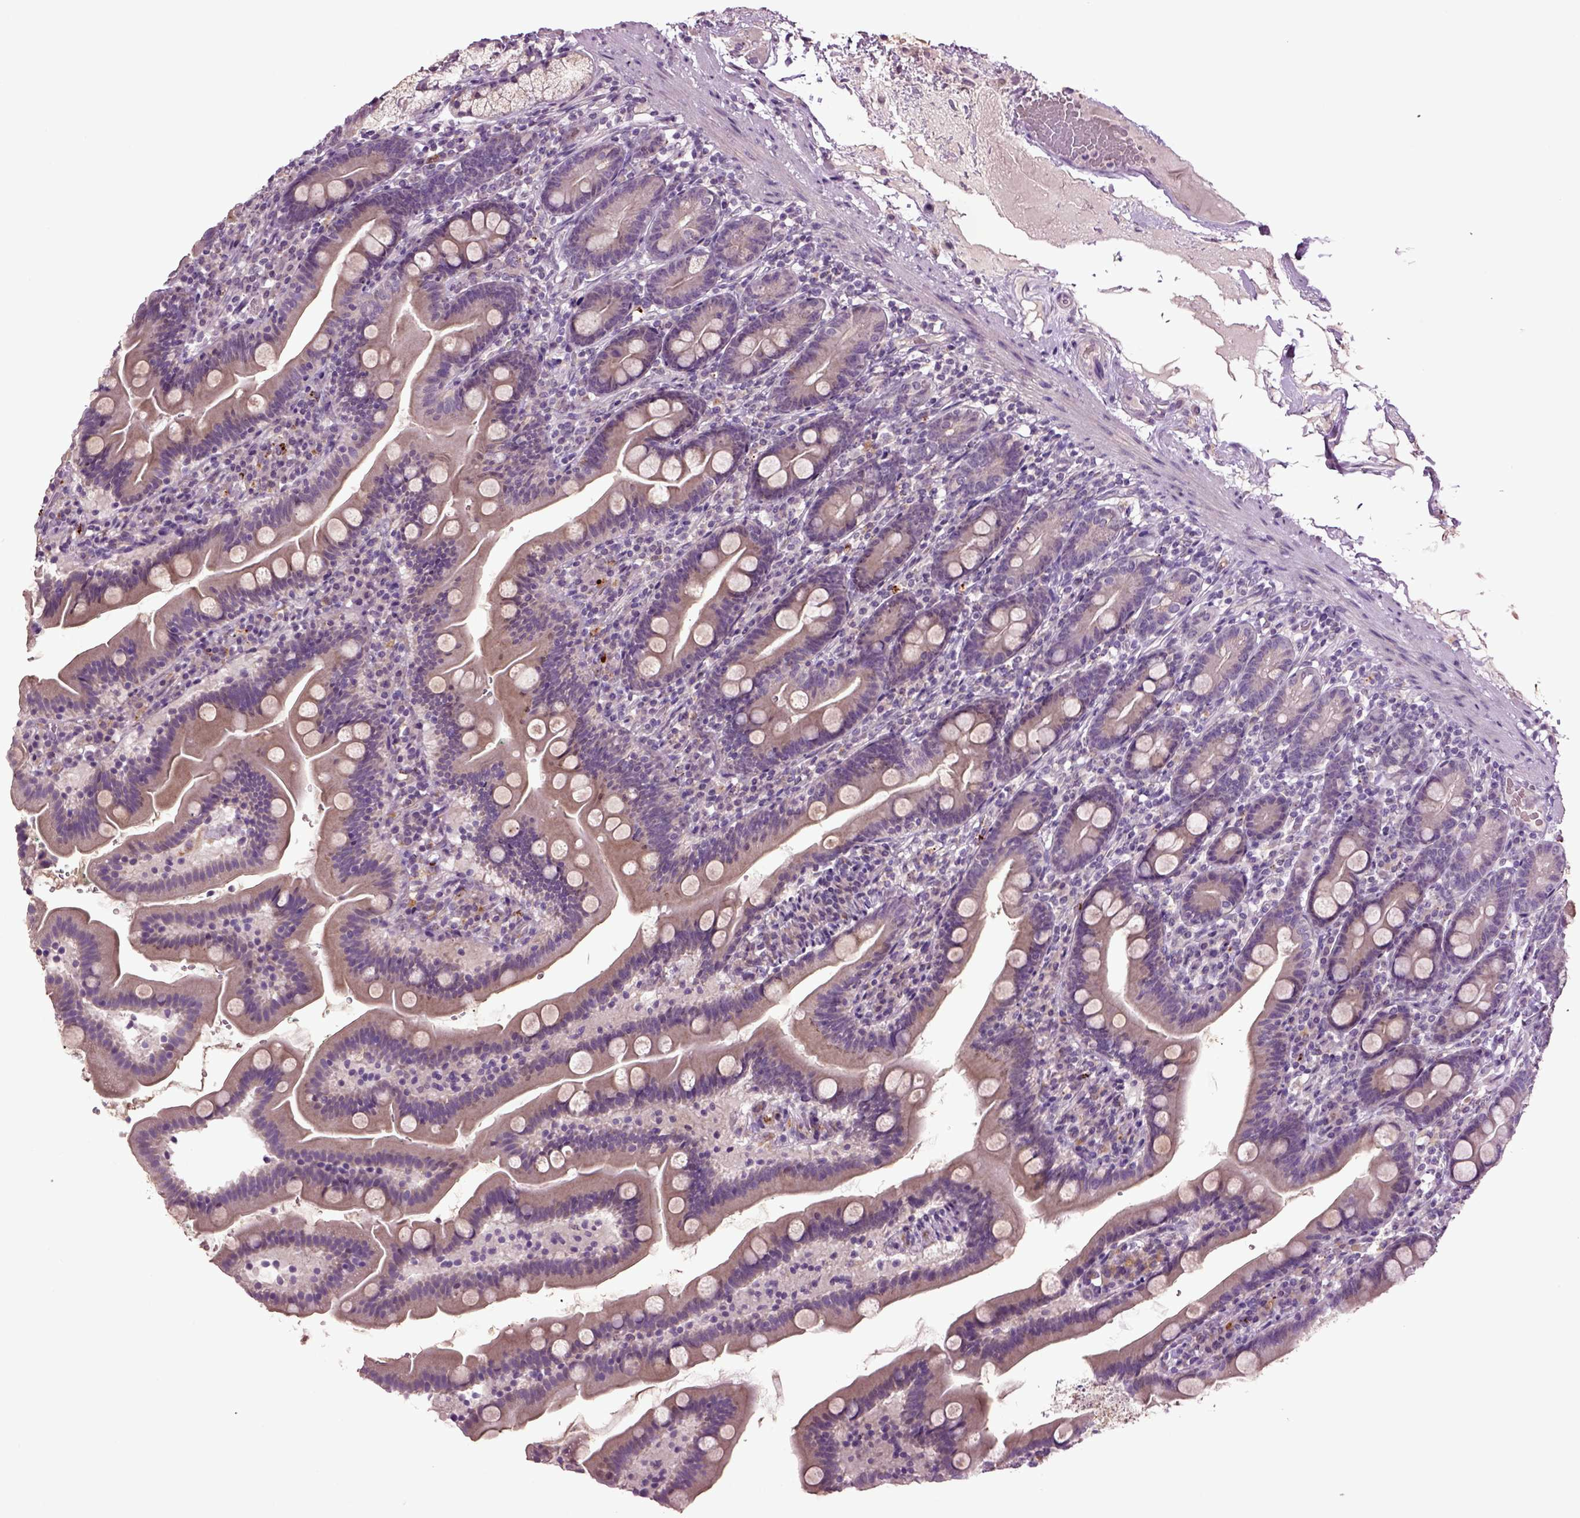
{"staining": {"intensity": "weak", "quantity": "25%-75%", "location": "cytoplasmic/membranous"}, "tissue": "duodenum", "cell_type": "Glandular cells", "image_type": "normal", "snomed": [{"axis": "morphology", "description": "Normal tissue, NOS"}, {"axis": "topography", "description": "Duodenum"}], "caption": "Weak cytoplasmic/membranous expression for a protein is seen in about 25%-75% of glandular cells of normal duodenum using immunohistochemistry (IHC).", "gene": "SLC17A6", "patient": {"sex": "female", "age": 67}}